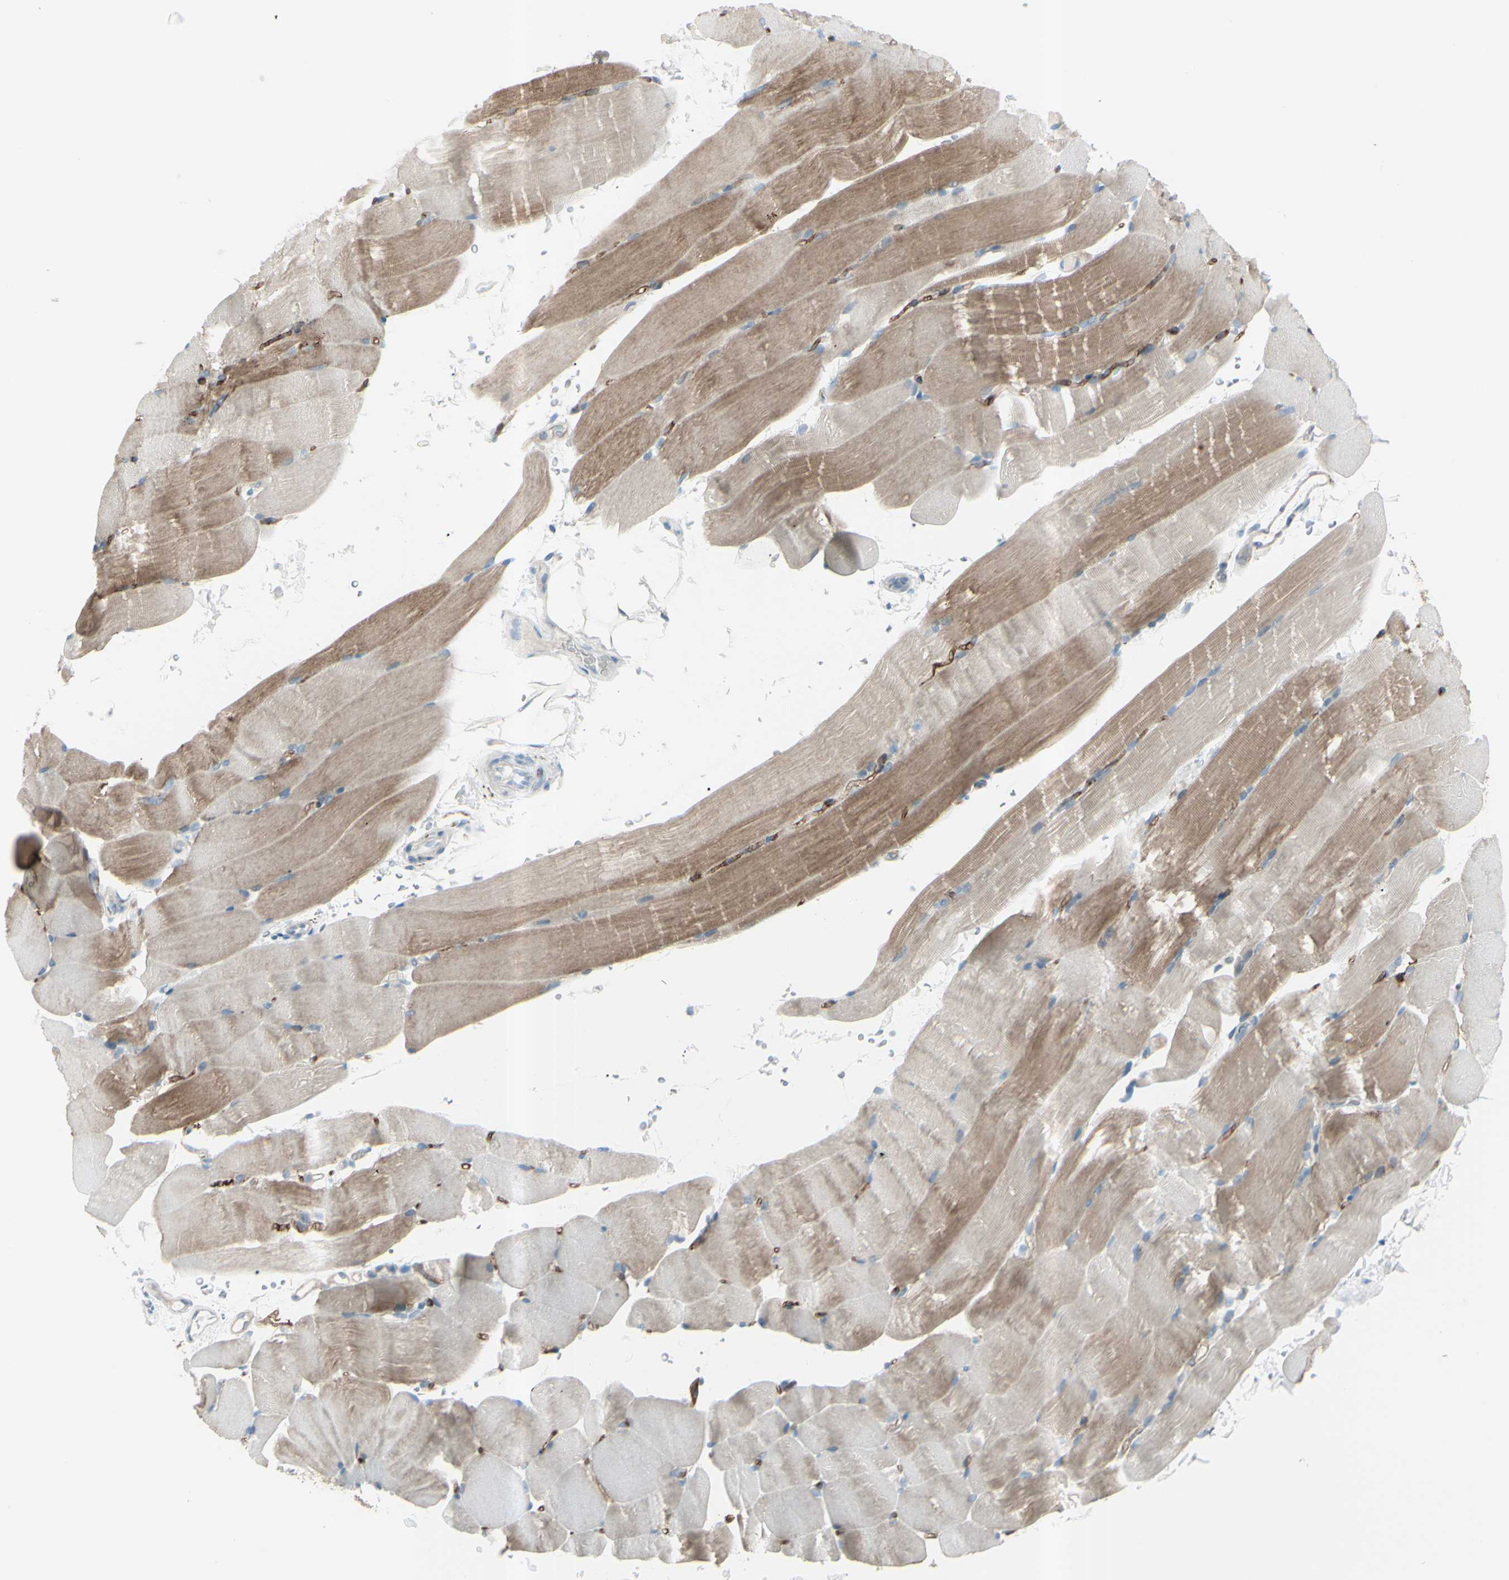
{"staining": {"intensity": "moderate", "quantity": ">75%", "location": "cytoplasmic/membranous"}, "tissue": "skeletal muscle", "cell_type": "Myocytes", "image_type": "normal", "snomed": [{"axis": "morphology", "description": "Normal tissue, NOS"}, {"axis": "topography", "description": "Skeletal muscle"}, {"axis": "topography", "description": "Parathyroid gland"}], "caption": "Protein staining of benign skeletal muscle displays moderate cytoplasmic/membranous positivity in approximately >75% of myocytes.", "gene": "GPR34", "patient": {"sex": "female", "age": 37}}